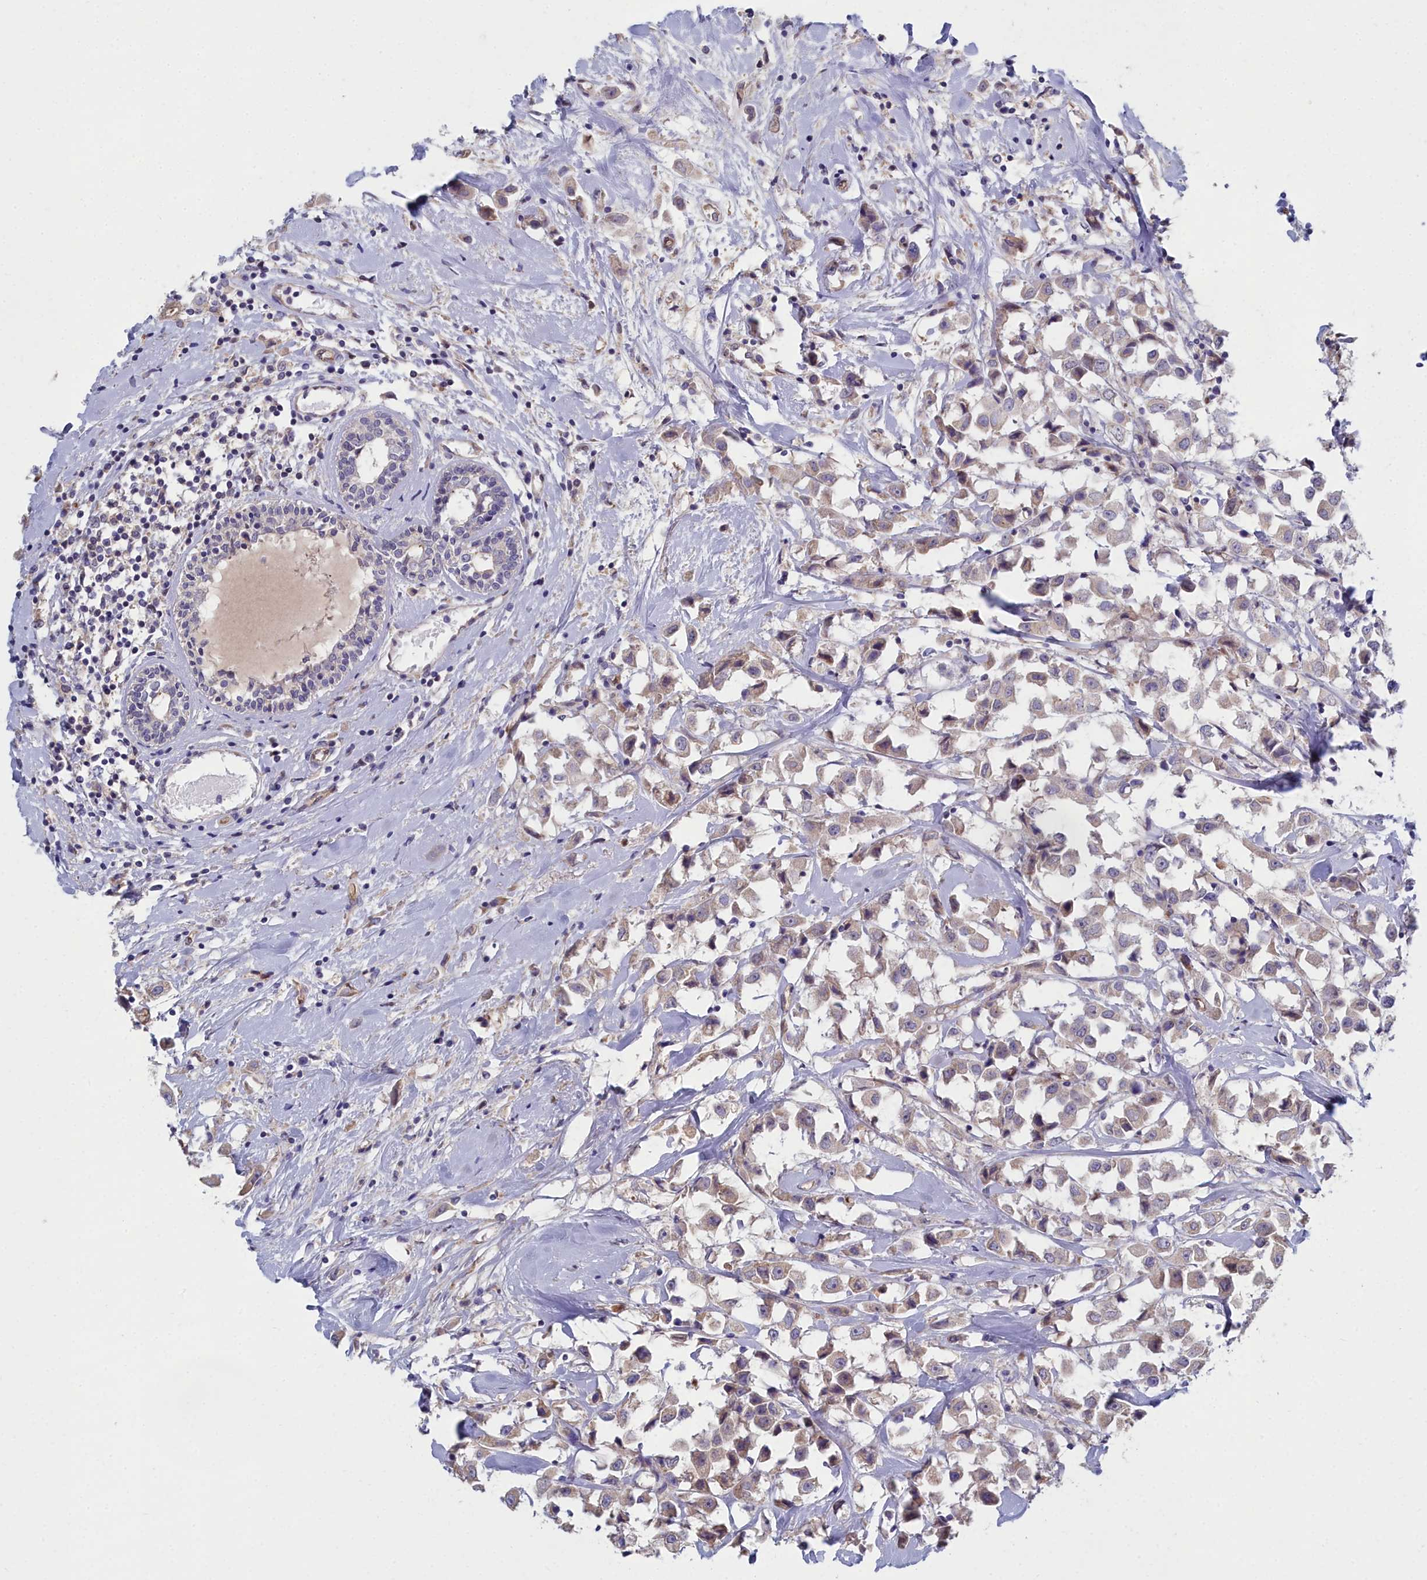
{"staining": {"intensity": "weak", "quantity": ">75%", "location": "cytoplasmic/membranous"}, "tissue": "breast cancer", "cell_type": "Tumor cells", "image_type": "cancer", "snomed": [{"axis": "morphology", "description": "Duct carcinoma"}, {"axis": "topography", "description": "Breast"}], "caption": "This histopathology image exhibits immunohistochemistry staining of human breast cancer, with low weak cytoplasmic/membranous expression in about >75% of tumor cells.", "gene": "RDX", "patient": {"sex": "female", "age": 61}}